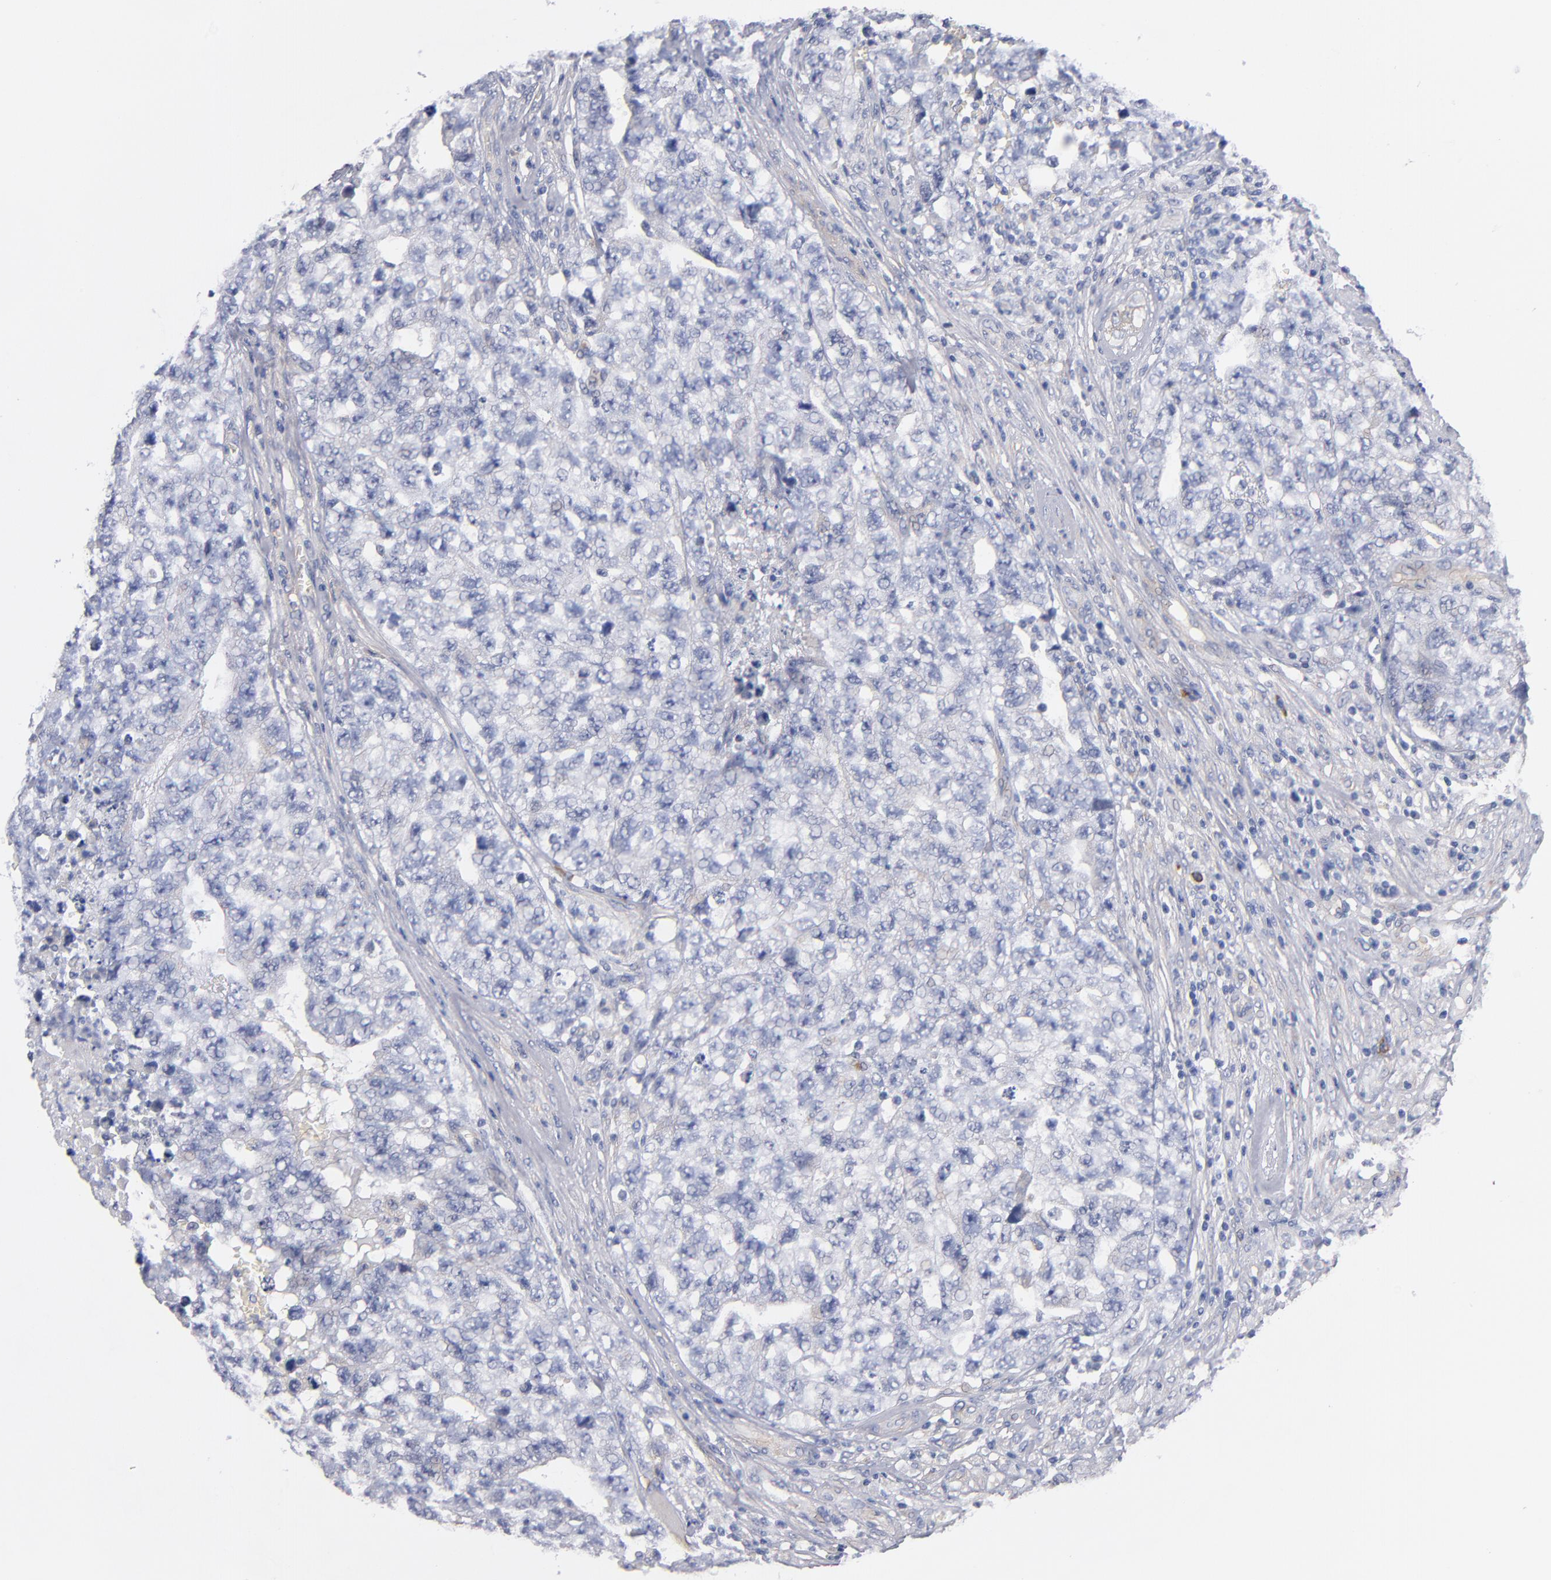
{"staining": {"intensity": "negative", "quantity": "none", "location": "none"}, "tissue": "testis cancer", "cell_type": "Tumor cells", "image_type": "cancer", "snomed": [{"axis": "morphology", "description": "Carcinoma, Embryonal, NOS"}, {"axis": "topography", "description": "Testis"}], "caption": "The histopathology image exhibits no significant staining in tumor cells of testis cancer (embryonal carcinoma).", "gene": "PLSCR4", "patient": {"sex": "male", "age": 31}}